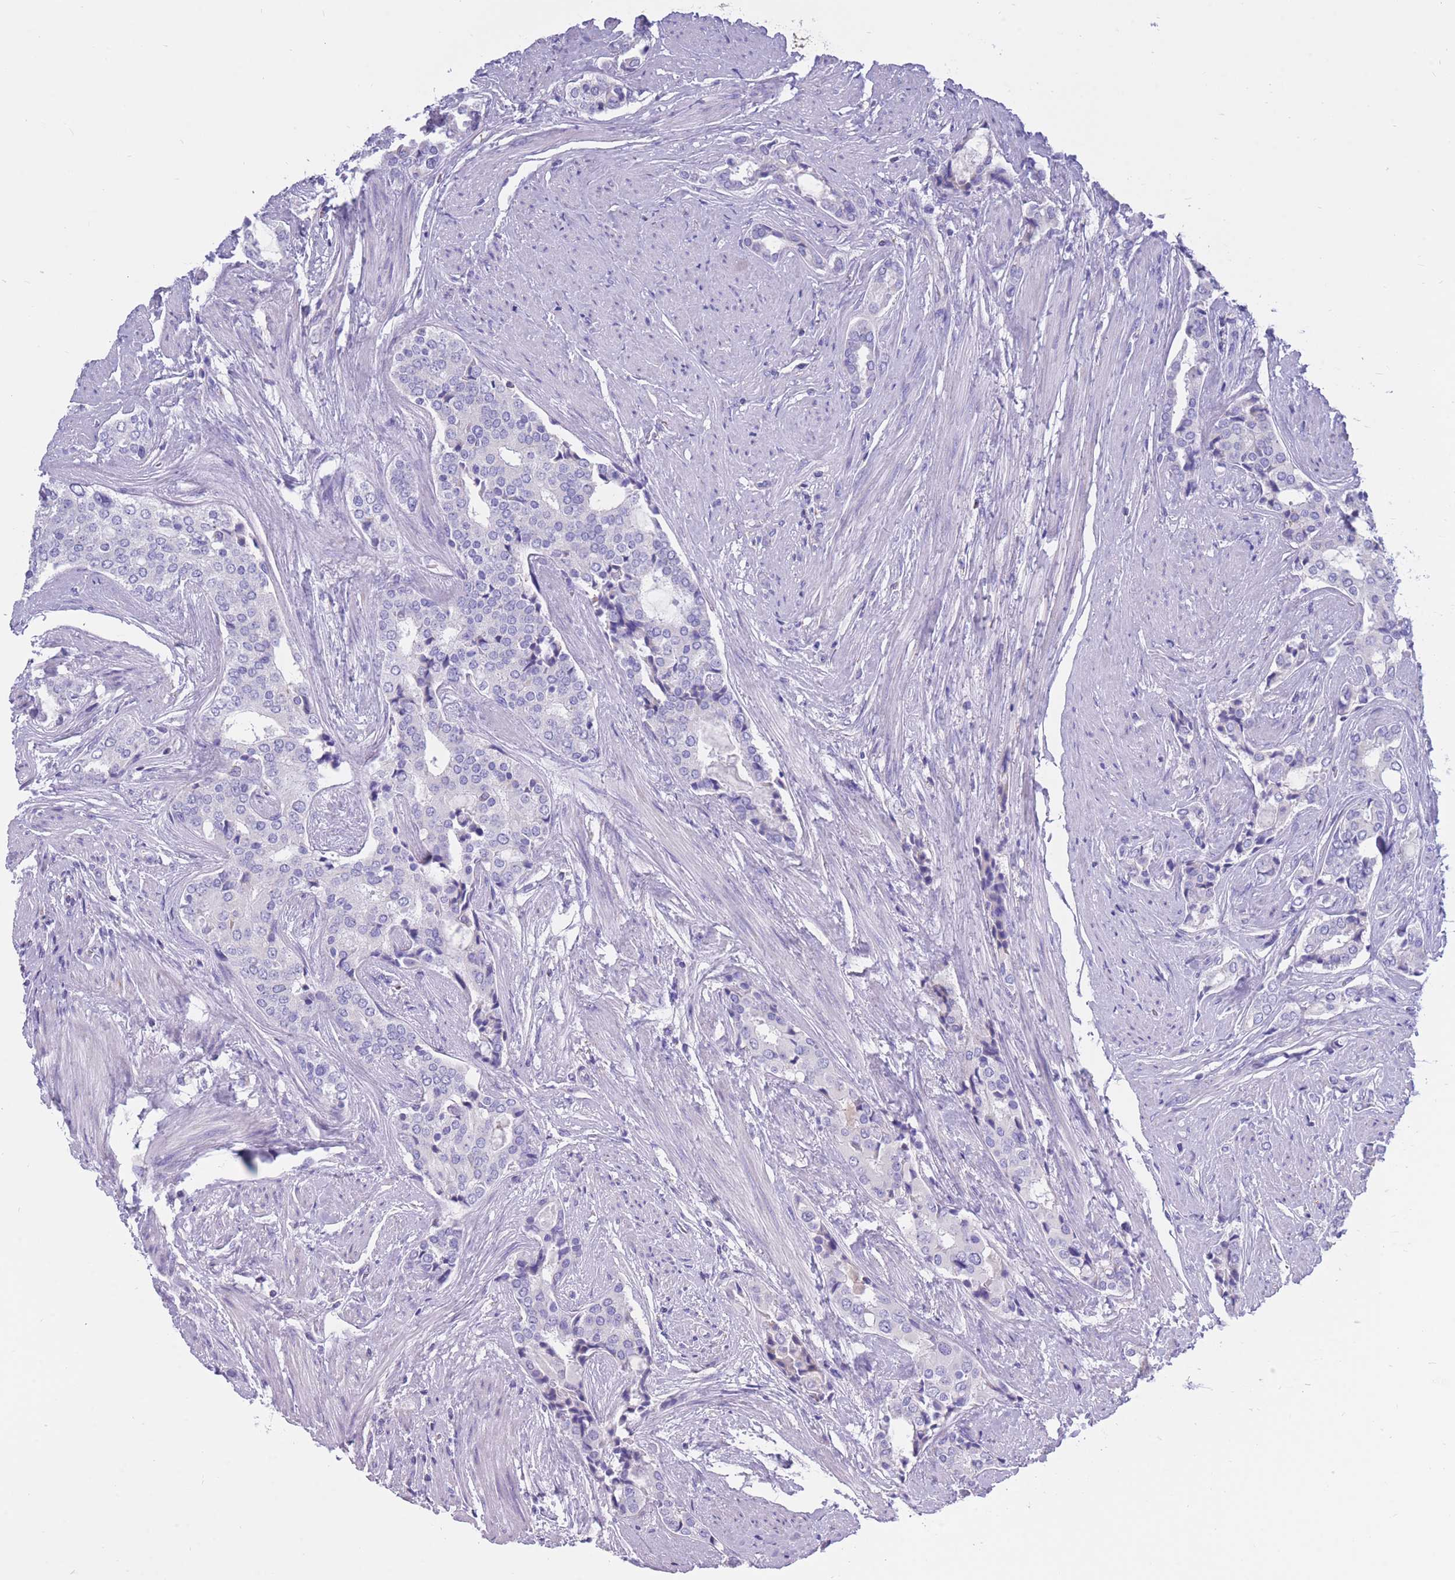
{"staining": {"intensity": "weak", "quantity": "<25%", "location": "cytoplasmic/membranous"}, "tissue": "prostate cancer", "cell_type": "Tumor cells", "image_type": "cancer", "snomed": [{"axis": "morphology", "description": "Adenocarcinoma, High grade"}, {"axis": "topography", "description": "Prostate"}], "caption": "IHC micrograph of neoplastic tissue: human prostate adenocarcinoma (high-grade) stained with DAB displays no significant protein expression in tumor cells.", "gene": "INTS2", "patient": {"sex": "male", "age": 71}}